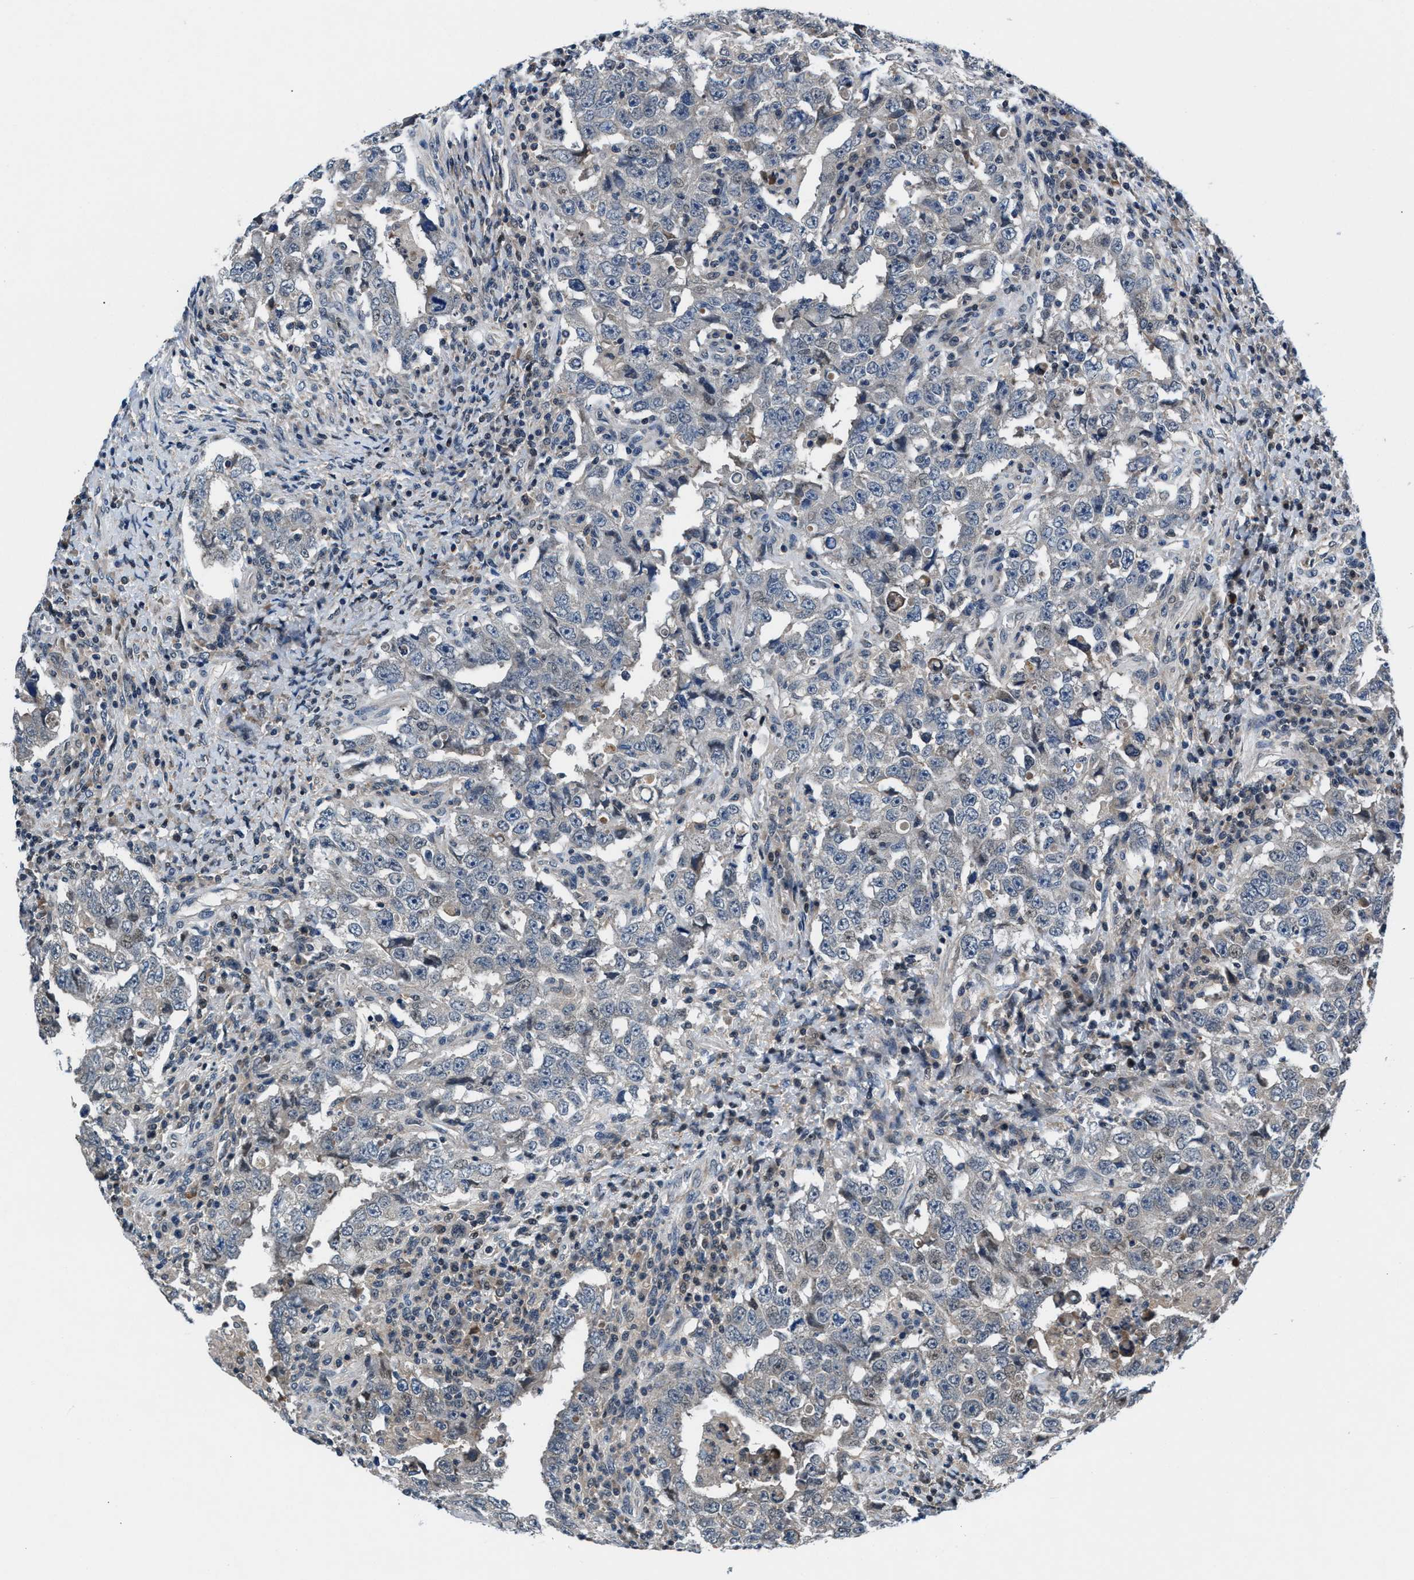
{"staining": {"intensity": "negative", "quantity": "none", "location": "none"}, "tissue": "testis cancer", "cell_type": "Tumor cells", "image_type": "cancer", "snomed": [{"axis": "morphology", "description": "Carcinoma, Embryonal, NOS"}, {"axis": "topography", "description": "Testis"}], "caption": "Tumor cells are negative for brown protein staining in embryonal carcinoma (testis).", "gene": "PRPSAP2", "patient": {"sex": "male", "age": 26}}